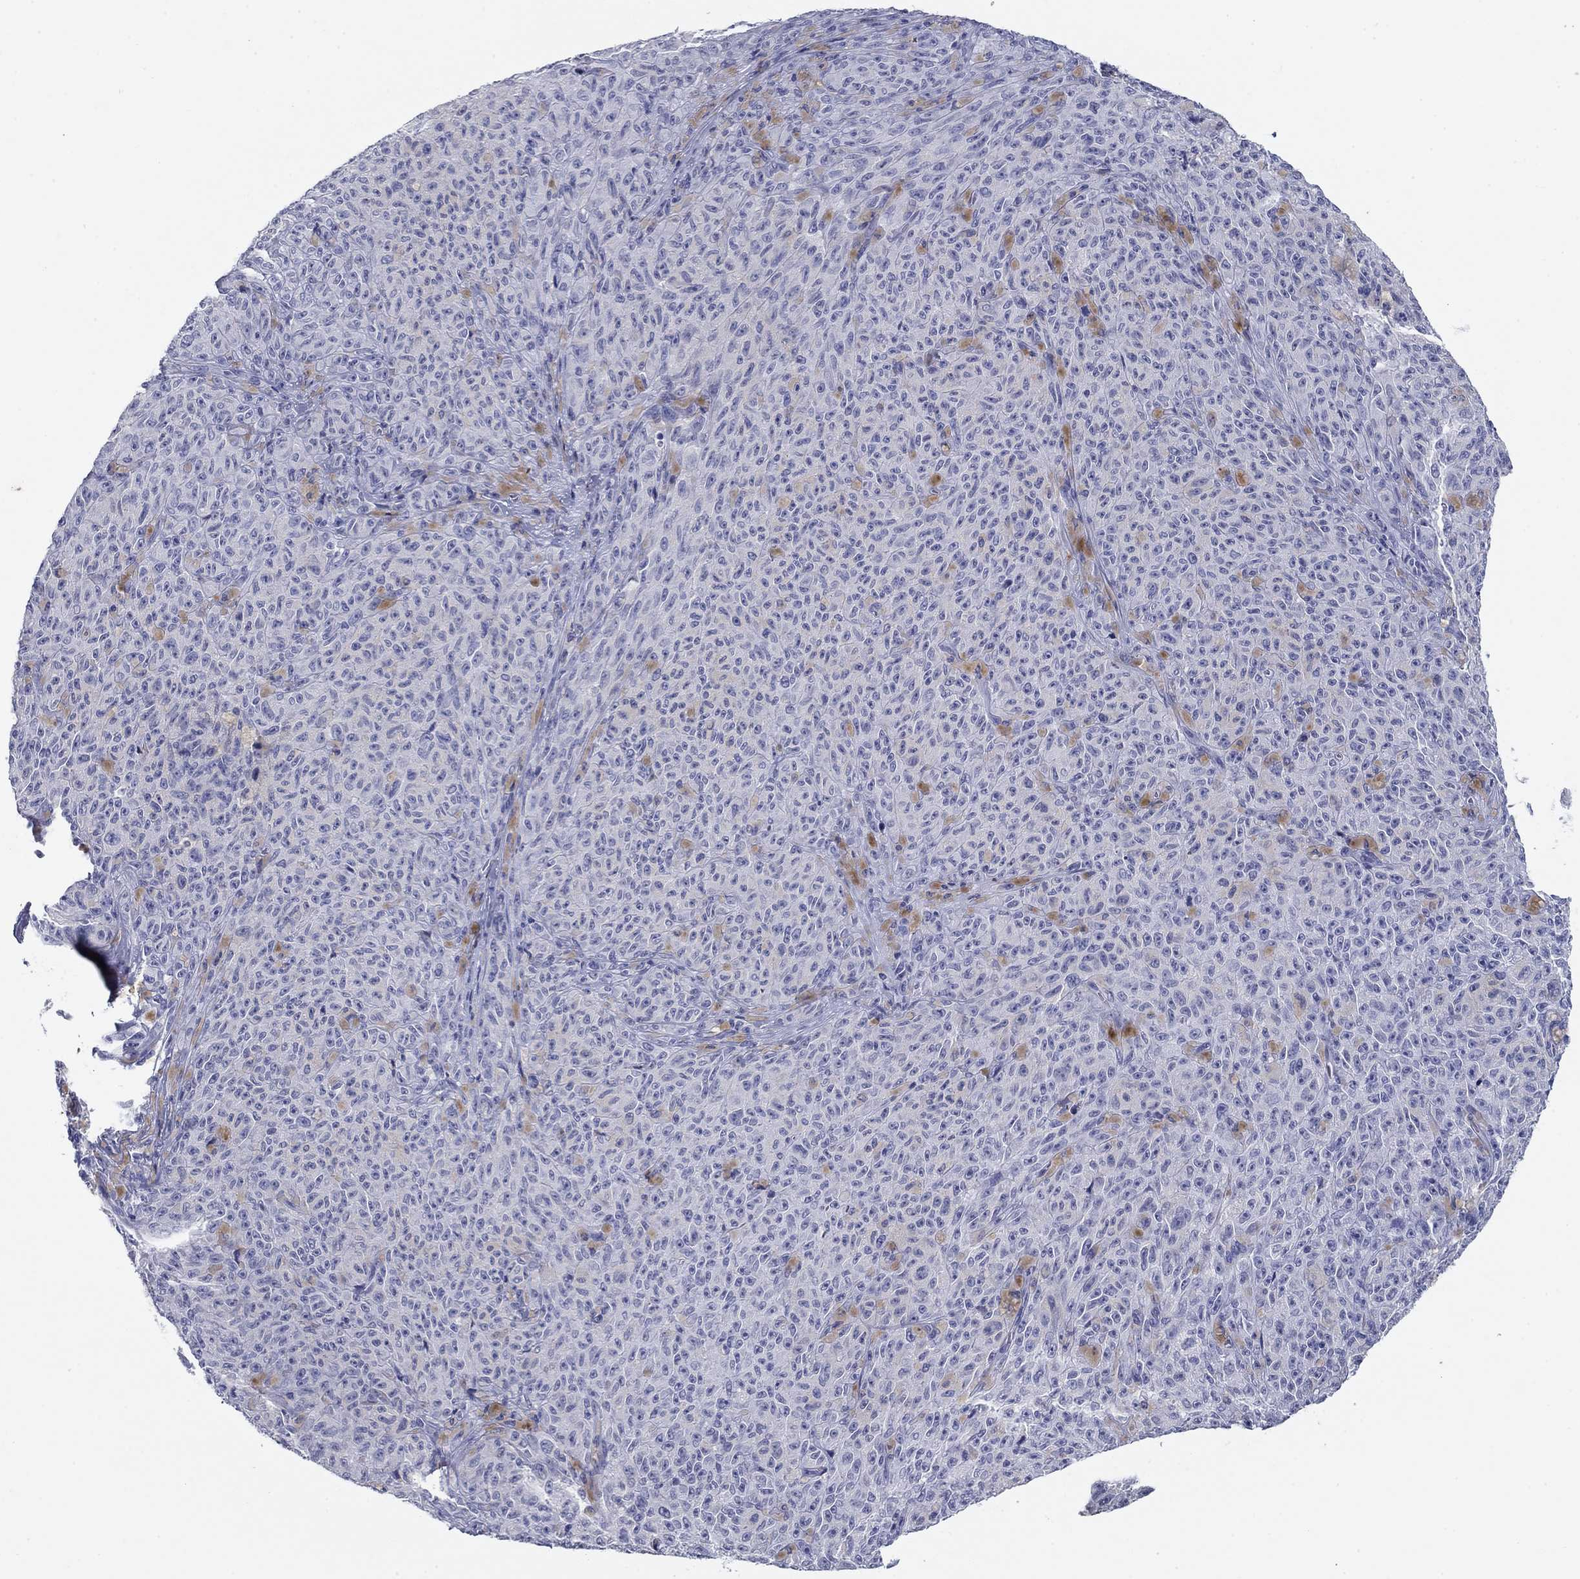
{"staining": {"intensity": "negative", "quantity": "none", "location": "none"}, "tissue": "melanoma", "cell_type": "Tumor cells", "image_type": "cancer", "snomed": [{"axis": "morphology", "description": "Malignant melanoma, NOS"}, {"axis": "topography", "description": "Skin"}], "caption": "An immunohistochemistry (IHC) image of melanoma is shown. There is no staining in tumor cells of melanoma.", "gene": "KRT75", "patient": {"sex": "female", "age": 82}}